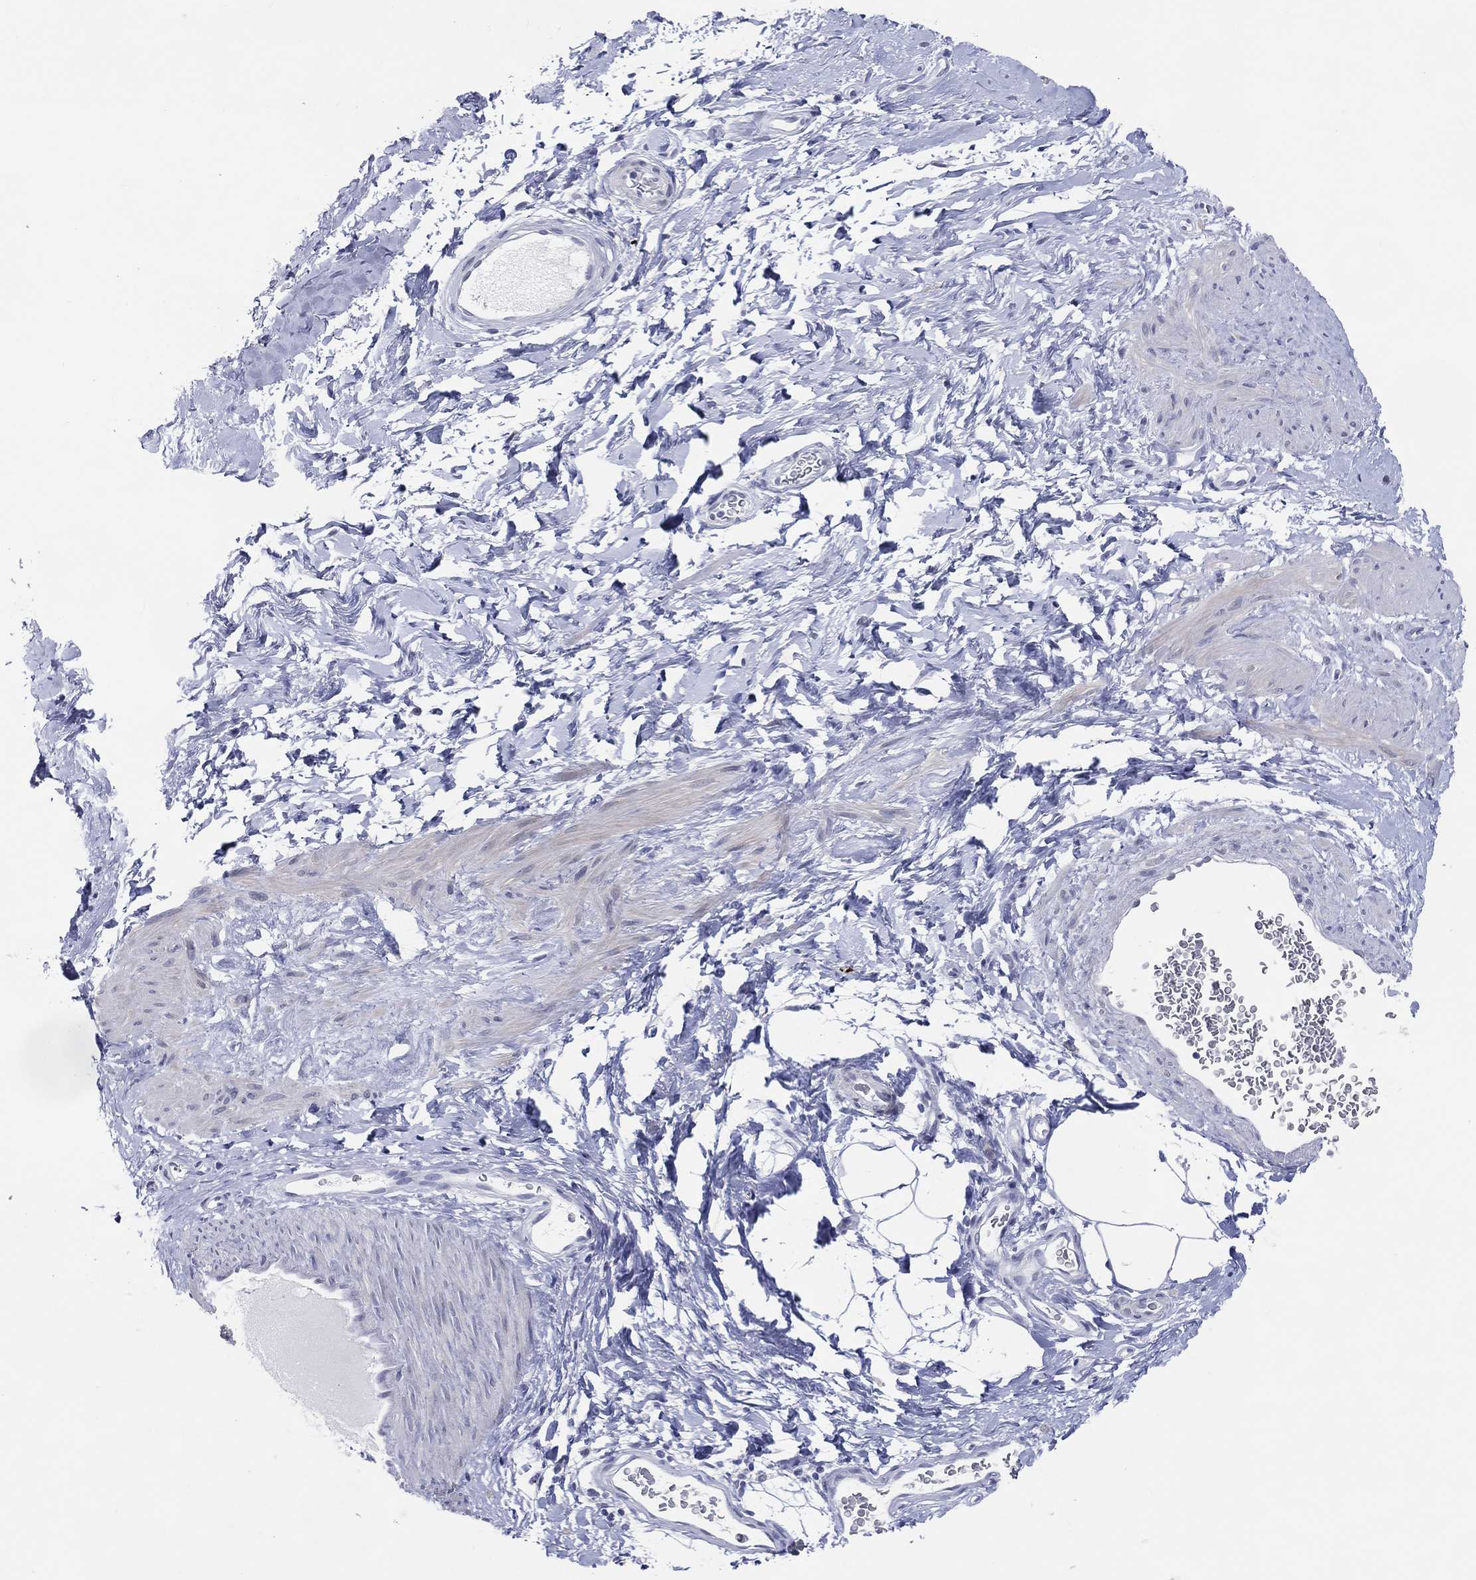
{"staining": {"intensity": "negative", "quantity": "none", "location": "none"}, "tissue": "adipose tissue", "cell_type": "Adipocytes", "image_type": "normal", "snomed": [{"axis": "morphology", "description": "Normal tissue, NOS"}, {"axis": "topography", "description": "Soft tissue"}, {"axis": "topography", "description": "Vascular tissue"}], "caption": "Histopathology image shows no protein staining in adipocytes of benign adipose tissue.", "gene": "CFAP58", "patient": {"sex": "male", "age": 41}}